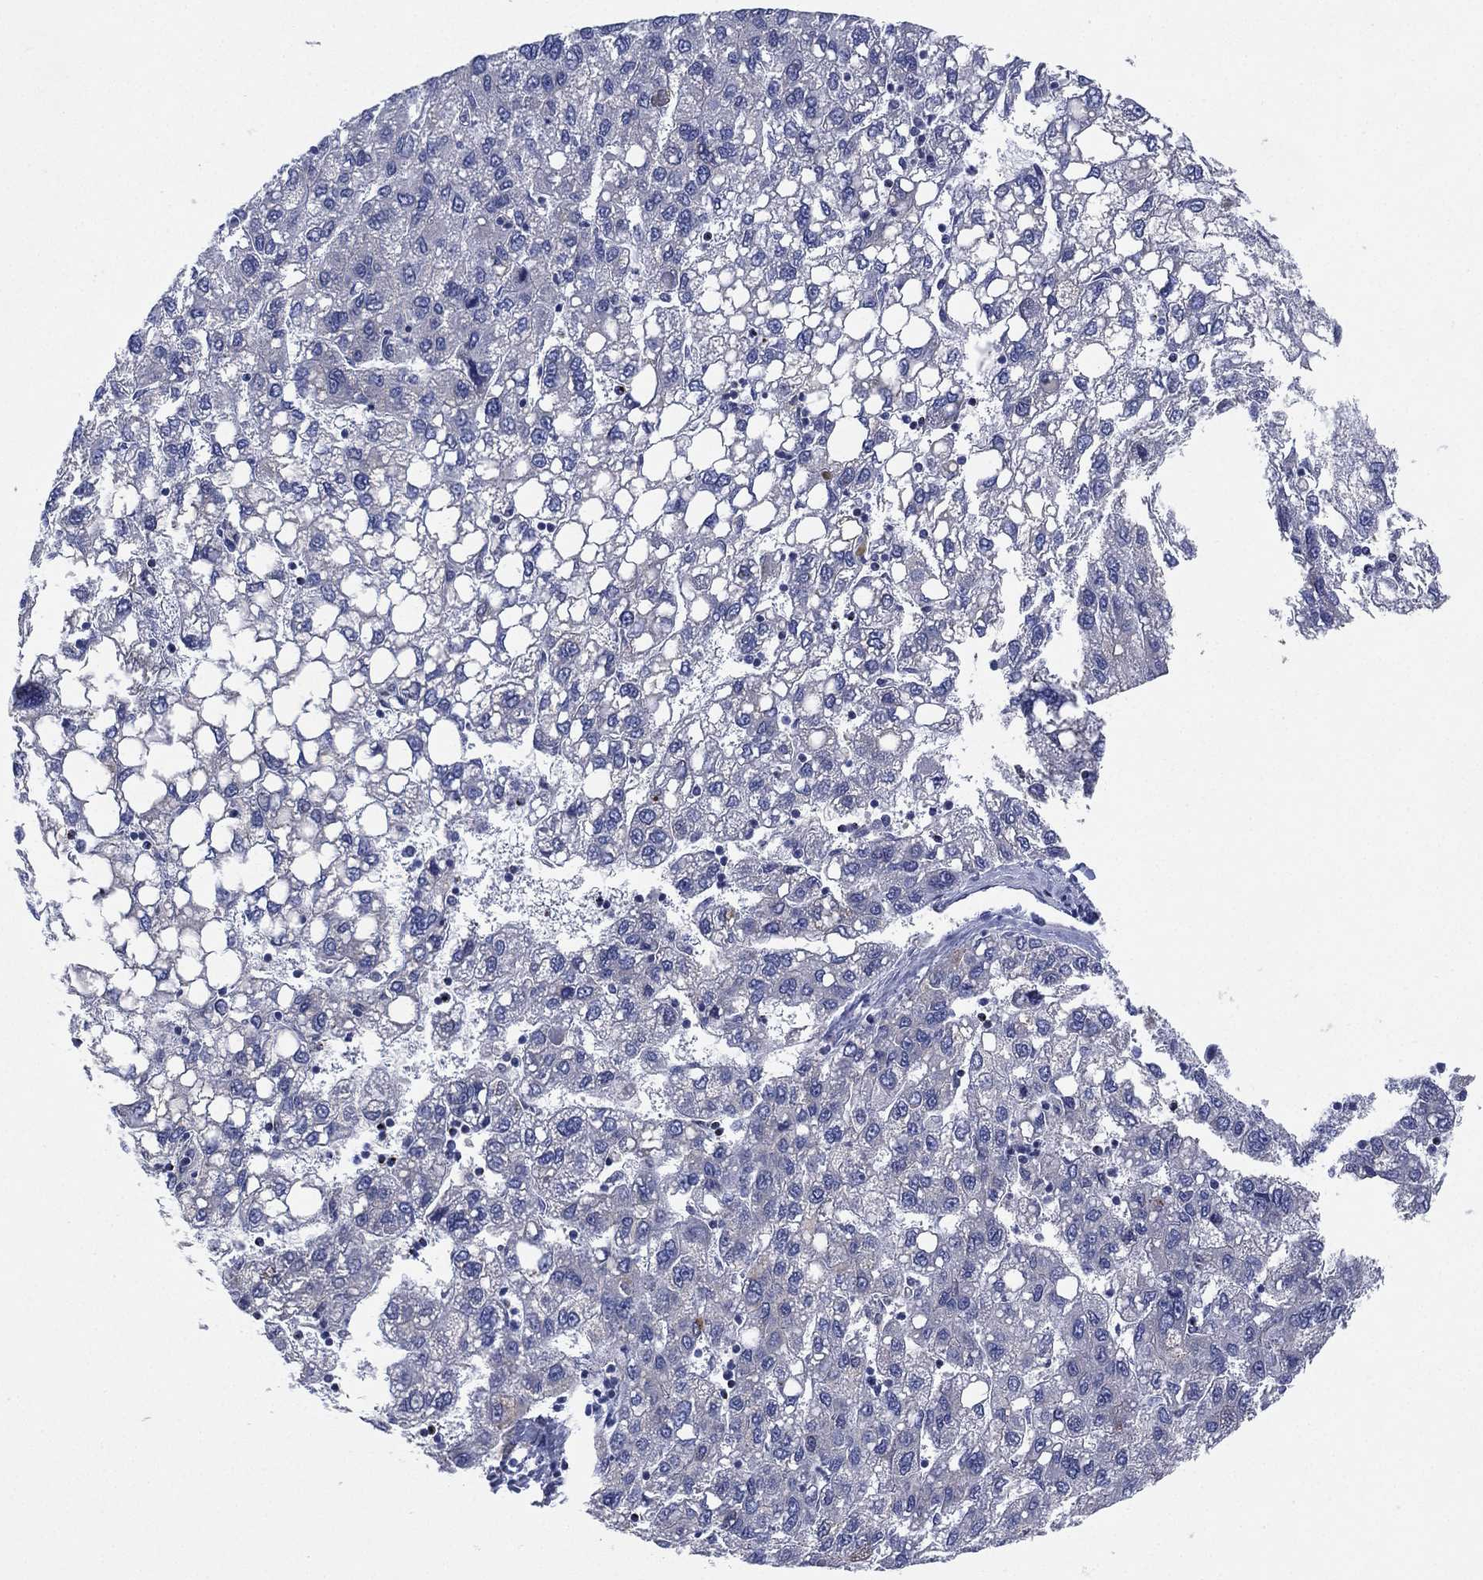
{"staining": {"intensity": "negative", "quantity": "none", "location": "none"}, "tissue": "liver cancer", "cell_type": "Tumor cells", "image_type": "cancer", "snomed": [{"axis": "morphology", "description": "Carcinoma, Hepatocellular, NOS"}, {"axis": "topography", "description": "Liver"}], "caption": "Immunohistochemistry micrograph of neoplastic tissue: human hepatocellular carcinoma (liver) stained with DAB displays no significant protein positivity in tumor cells. Nuclei are stained in blue.", "gene": "CHRNA3", "patient": {"sex": "female", "age": 82}}